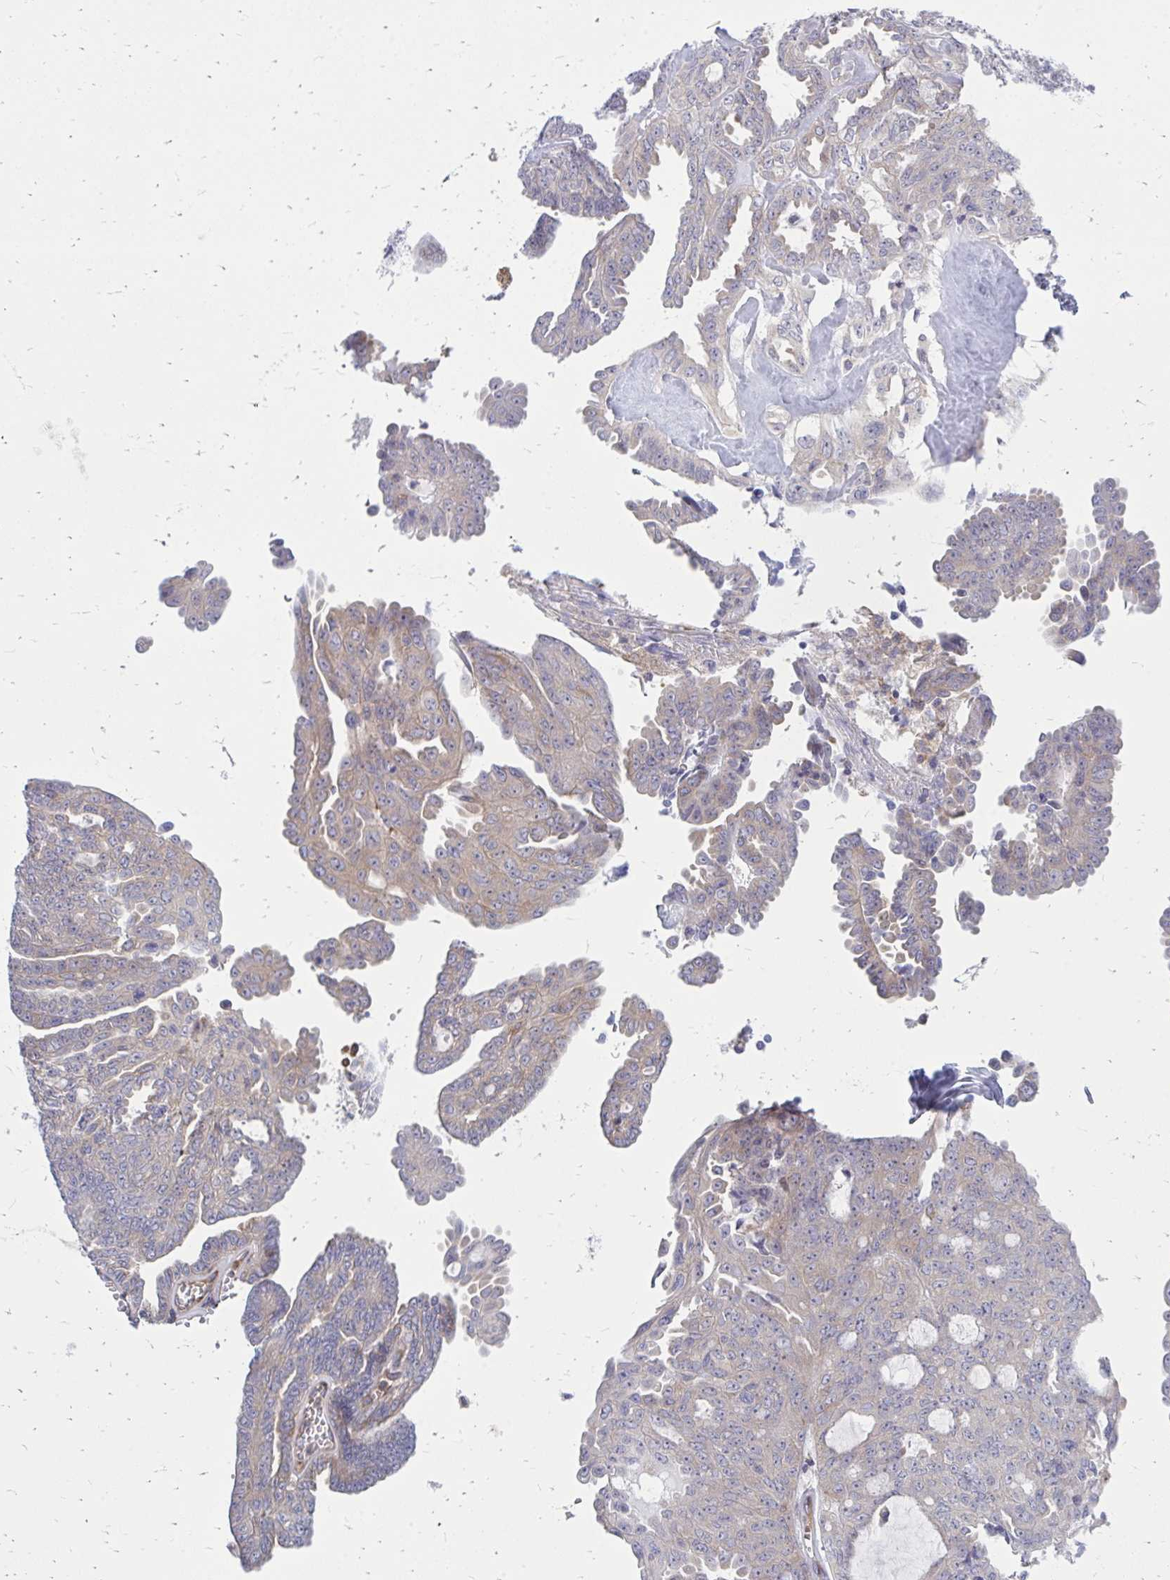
{"staining": {"intensity": "weak", "quantity": "<25%", "location": "cytoplasmic/membranous"}, "tissue": "ovarian cancer", "cell_type": "Tumor cells", "image_type": "cancer", "snomed": [{"axis": "morphology", "description": "Cystadenocarcinoma, serous, NOS"}, {"axis": "topography", "description": "Ovary"}], "caption": "High magnification brightfield microscopy of serous cystadenocarcinoma (ovarian) stained with DAB (brown) and counterstained with hematoxylin (blue): tumor cells show no significant staining.", "gene": "ASAP1", "patient": {"sex": "female", "age": 71}}